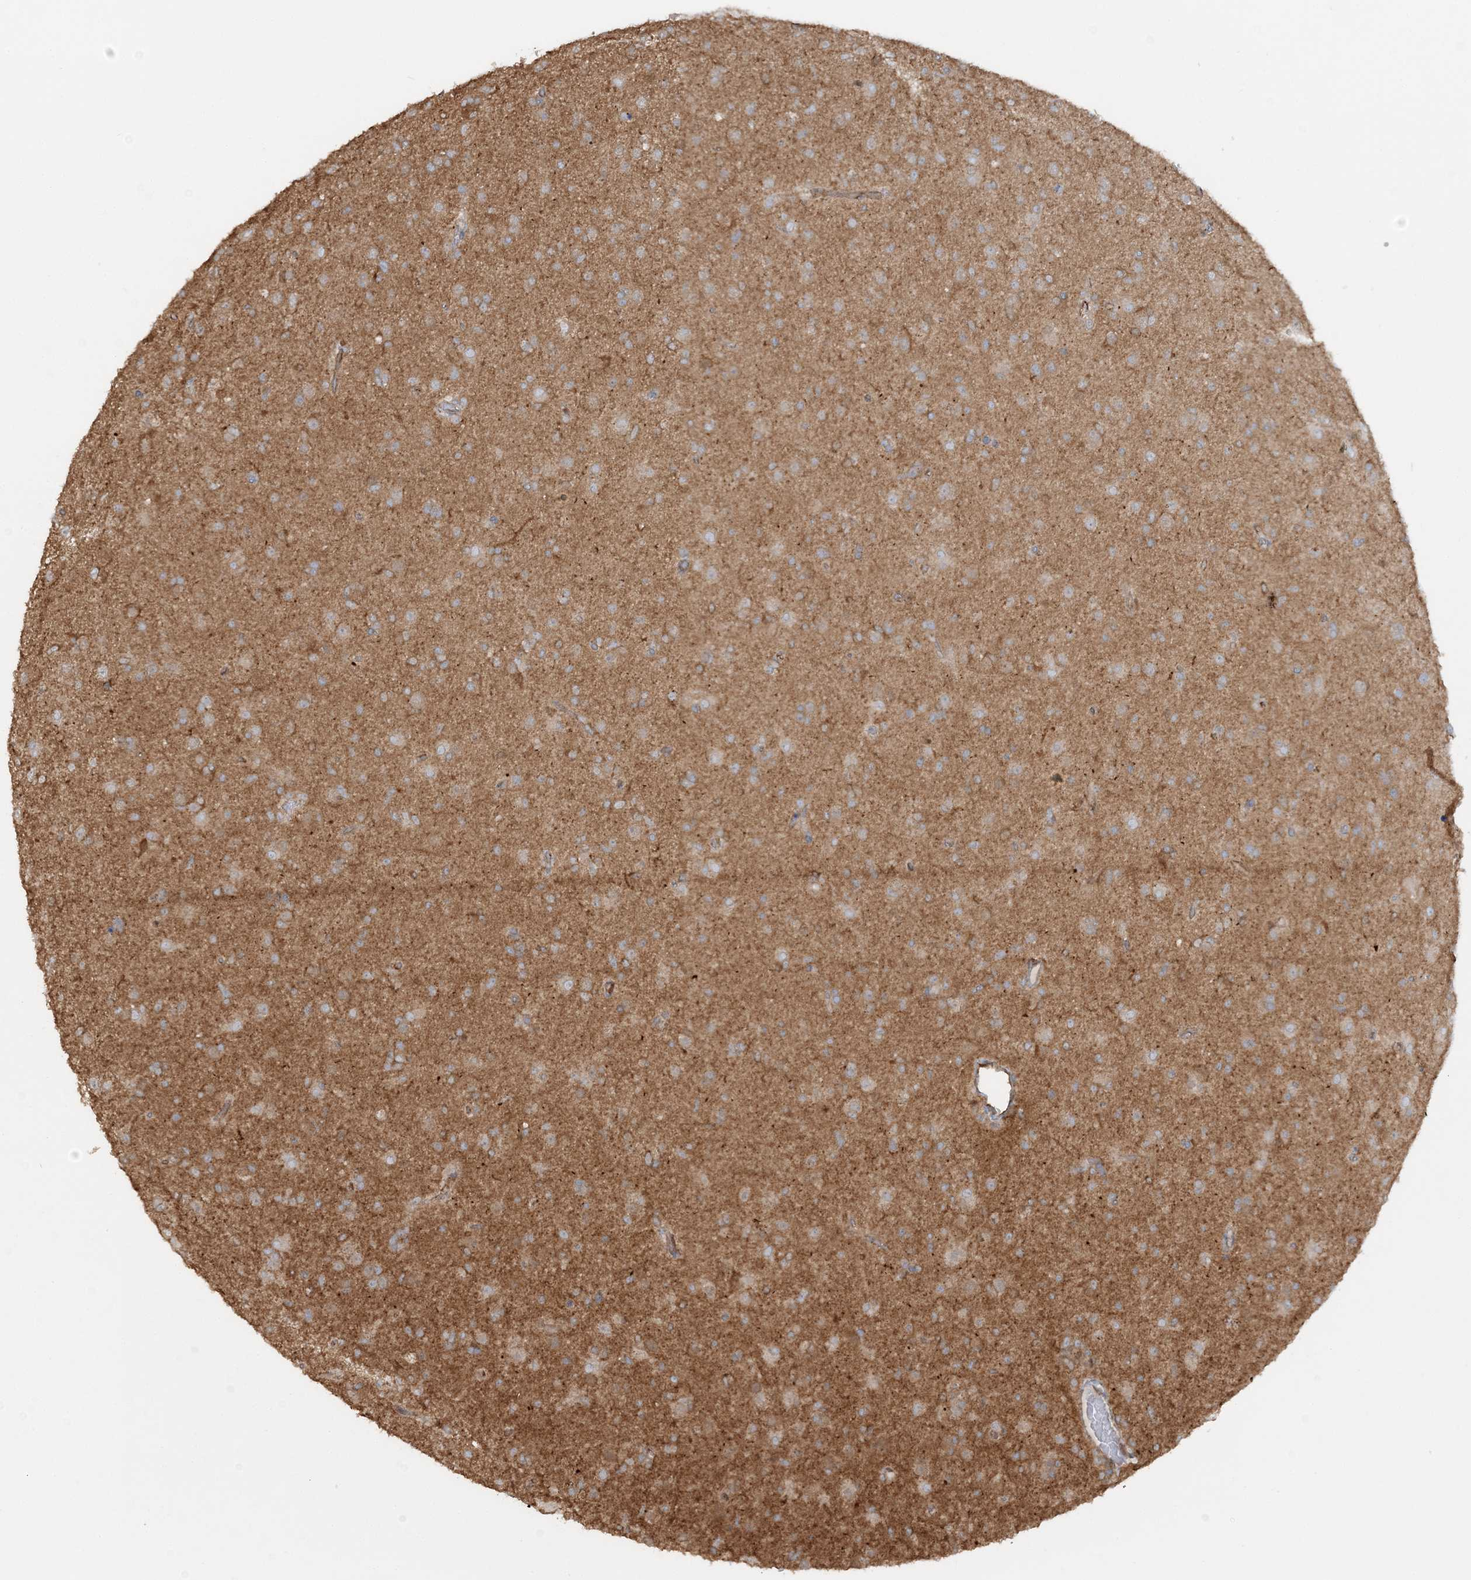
{"staining": {"intensity": "moderate", "quantity": ">75%", "location": "cytoplasmic/membranous"}, "tissue": "glioma", "cell_type": "Tumor cells", "image_type": "cancer", "snomed": [{"axis": "morphology", "description": "Glioma, malignant, Low grade"}, {"axis": "topography", "description": "Brain"}], "caption": "The photomicrograph demonstrates immunohistochemical staining of glioma. There is moderate cytoplasmic/membranous positivity is appreciated in approximately >75% of tumor cells.", "gene": "DSTN", "patient": {"sex": "male", "age": 65}}